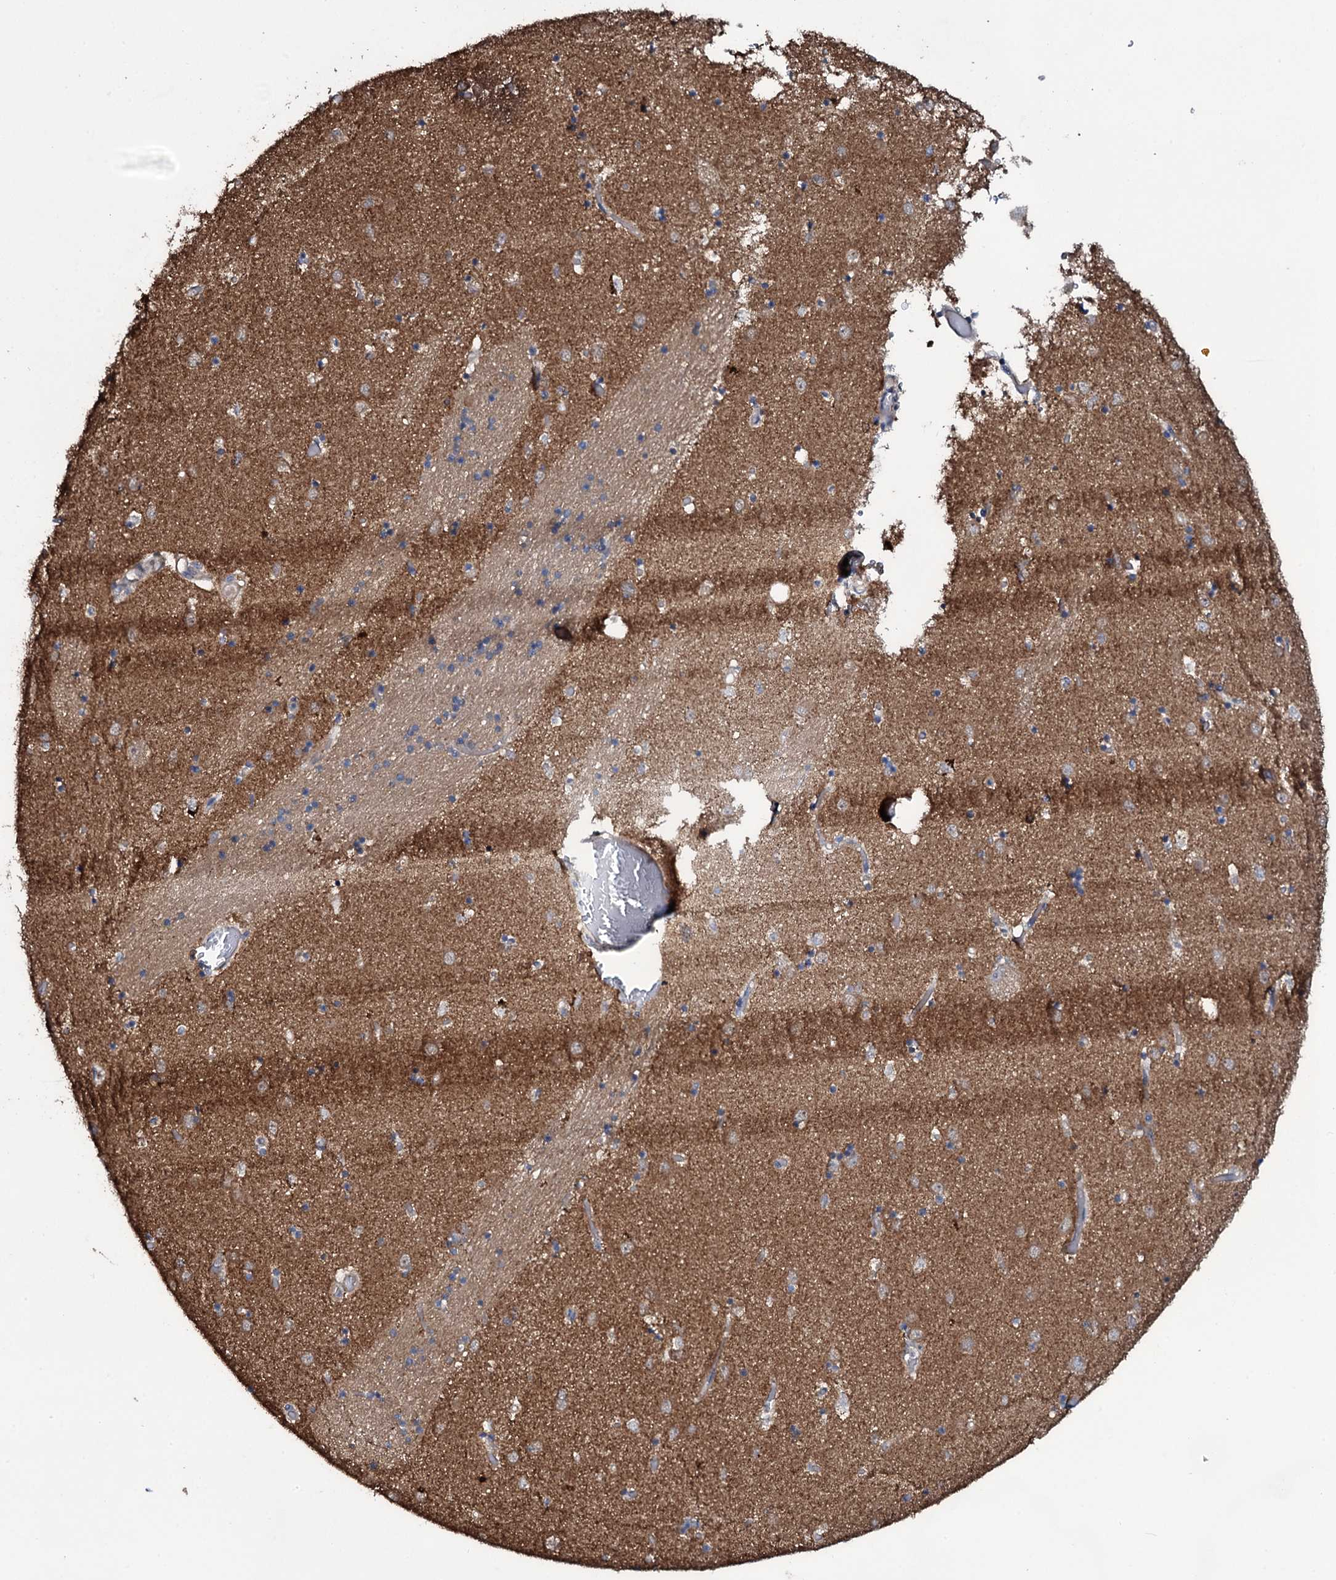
{"staining": {"intensity": "weak", "quantity": "25%-75%", "location": "cytoplasmic/membranous"}, "tissue": "caudate", "cell_type": "Glial cells", "image_type": "normal", "snomed": [{"axis": "morphology", "description": "Normal tissue, NOS"}, {"axis": "topography", "description": "Lateral ventricle wall"}], "caption": "Weak cytoplasmic/membranous positivity is seen in about 25%-75% of glial cells in normal caudate.", "gene": "WIPF3", "patient": {"sex": "male", "age": 70}}